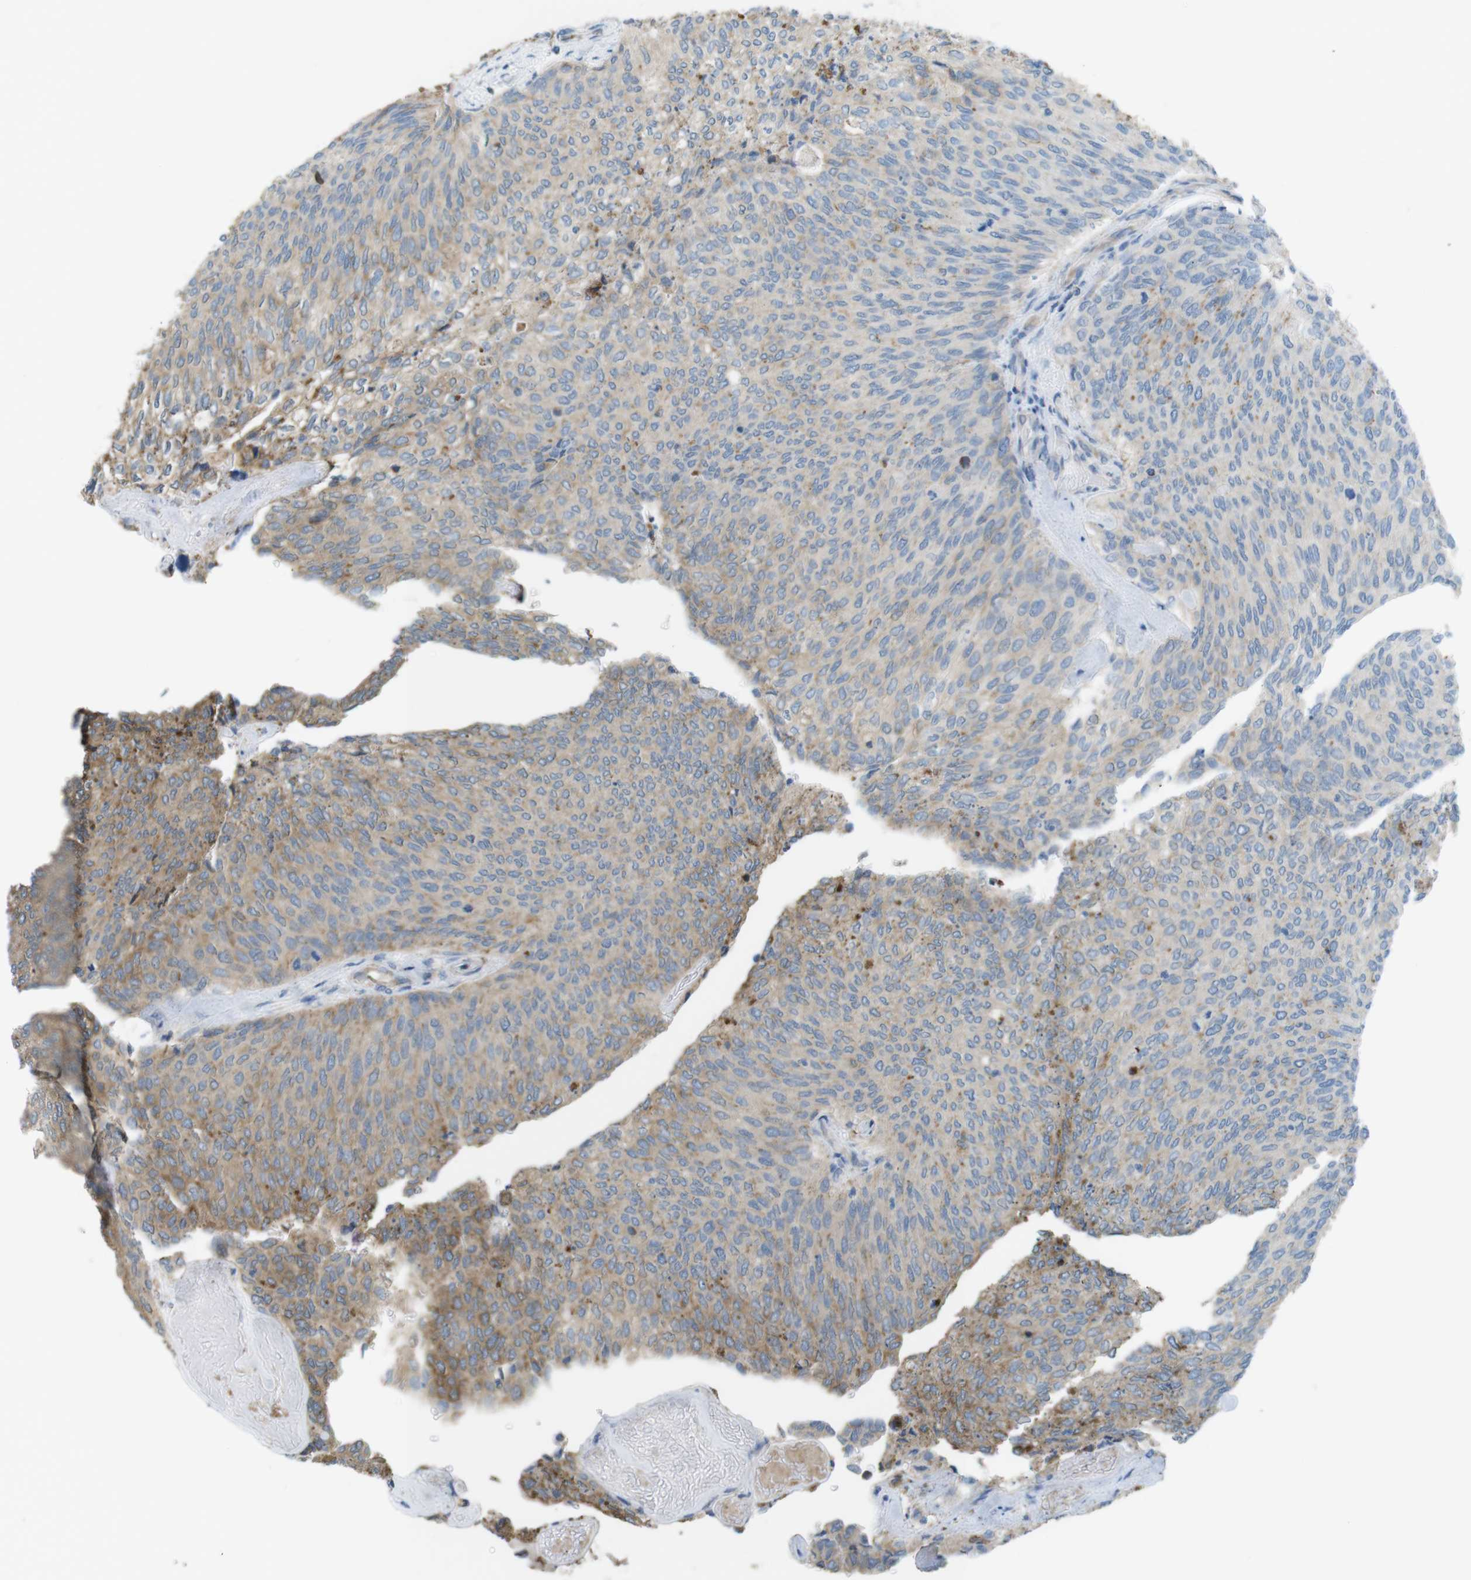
{"staining": {"intensity": "moderate", "quantity": "<25%", "location": "cytoplasmic/membranous"}, "tissue": "urothelial cancer", "cell_type": "Tumor cells", "image_type": "cancer", "snomed": [{"axis": "morphology", "description": "Urothelial carcinoma, Low grade"}, {"axis": "topography", "description": "Urinary bladder"}], "caption": "Protein expression analysis of human urothelial cancer reveals moderate cytoplasmic/membranous expression in about <25% of tumor cells.", "gene": "GRIK2", "patient": {"sex": "female", "age": 79}}